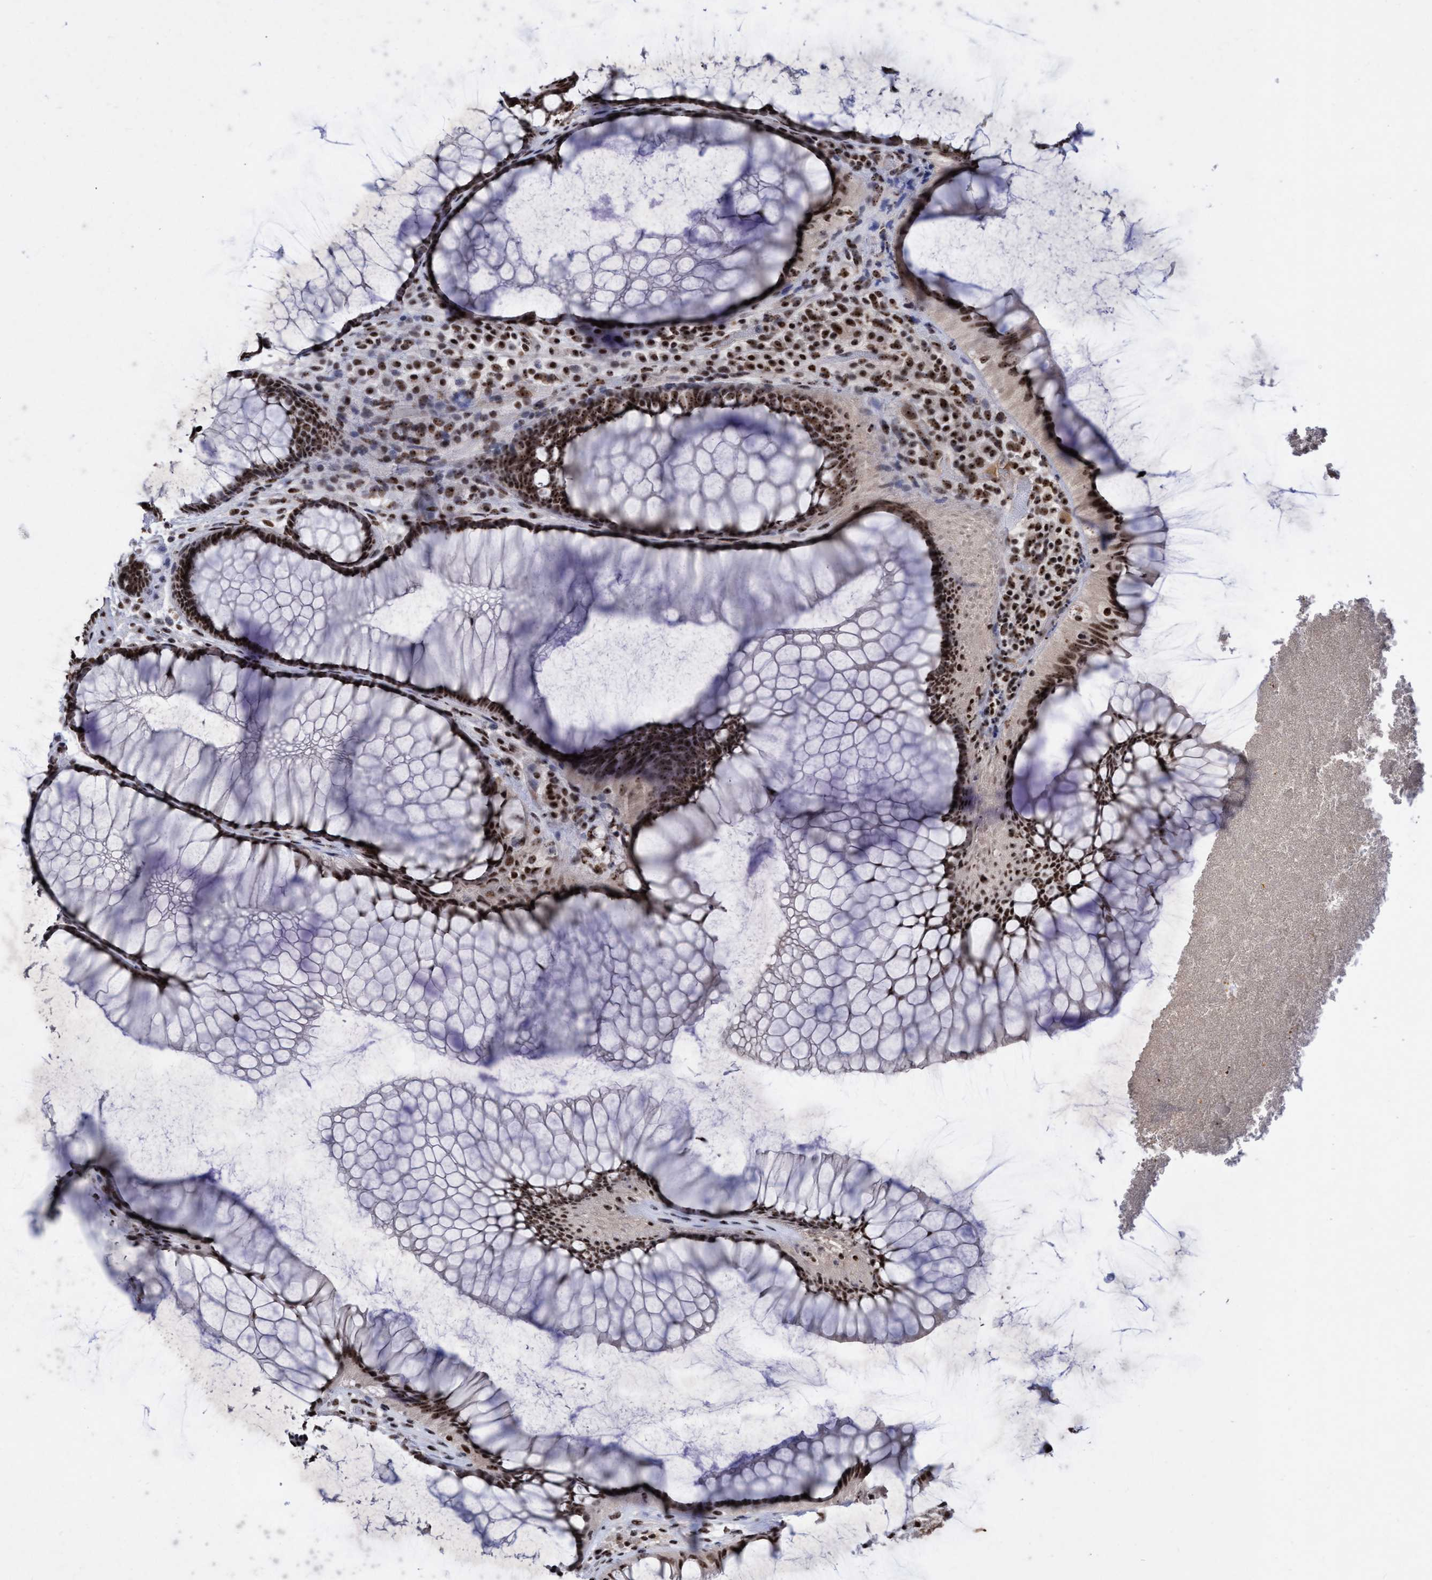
{"staining": {"intensity": "strong", "quantity": ">75%", "location": "nuclear"}, "tissue": "rectum", "cell_type": "Glandular cells", "image_type": "normal", "snomed": [{"axis": "morphology", "description": "Normal tissue, NOS"}, {"axis": "topography", "description": "Rectum"}], "caption": "Immunohistochemistry (IHC) (DAB (3,3'-diaminobenzidine)) staining of benign human rectum reveals strong nuclear protein expression in approximately >75% of glandular cells.", "gene": "EFCAB10", "patient": {"sex": "male", "age": 51}}